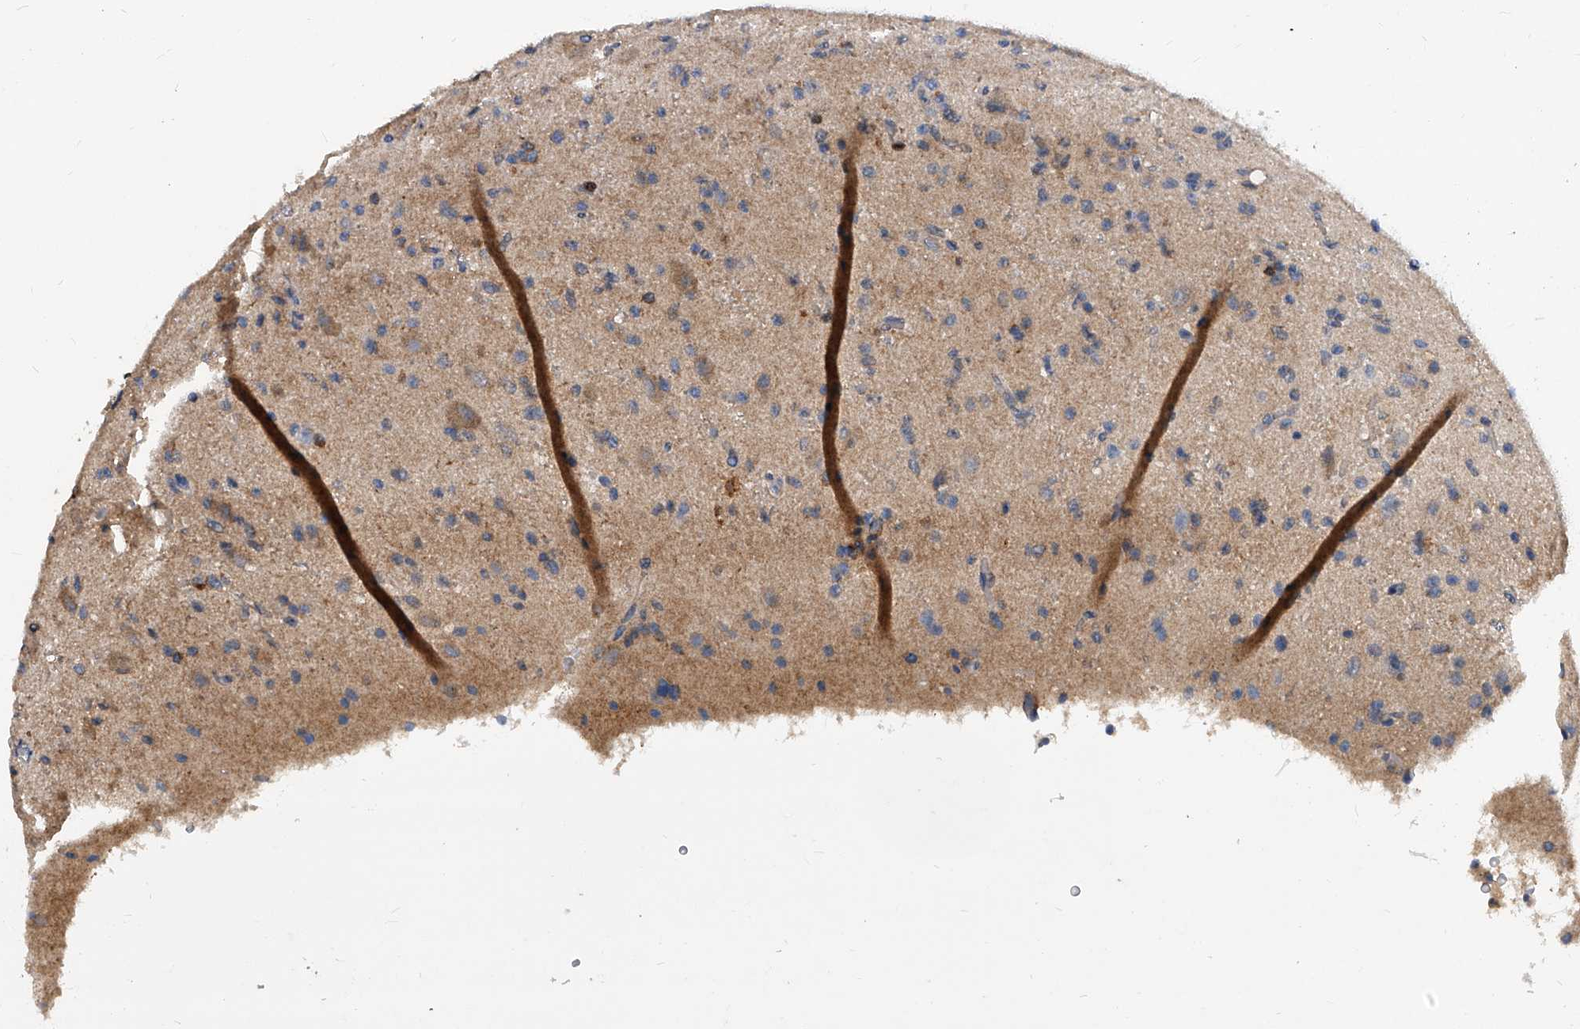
{"staining": {"intensity": "negative", "quantity": "none", "location": "none"}, "tissue": "glioma", "cell_type": "Tumor cells", "image_type": "cancer", "snomed": [{"axis": "morphology", "description": "Glioma, malignant, High grade"}, {"axis": "topography", "description": "pancreas cauda"}], "caption": "Histopathology image shows no significant protein positivity in tumor cells of malignant glioma (high-grade).", "gene": "ATG5", "patient": {"sex": "male", "age": 60}}